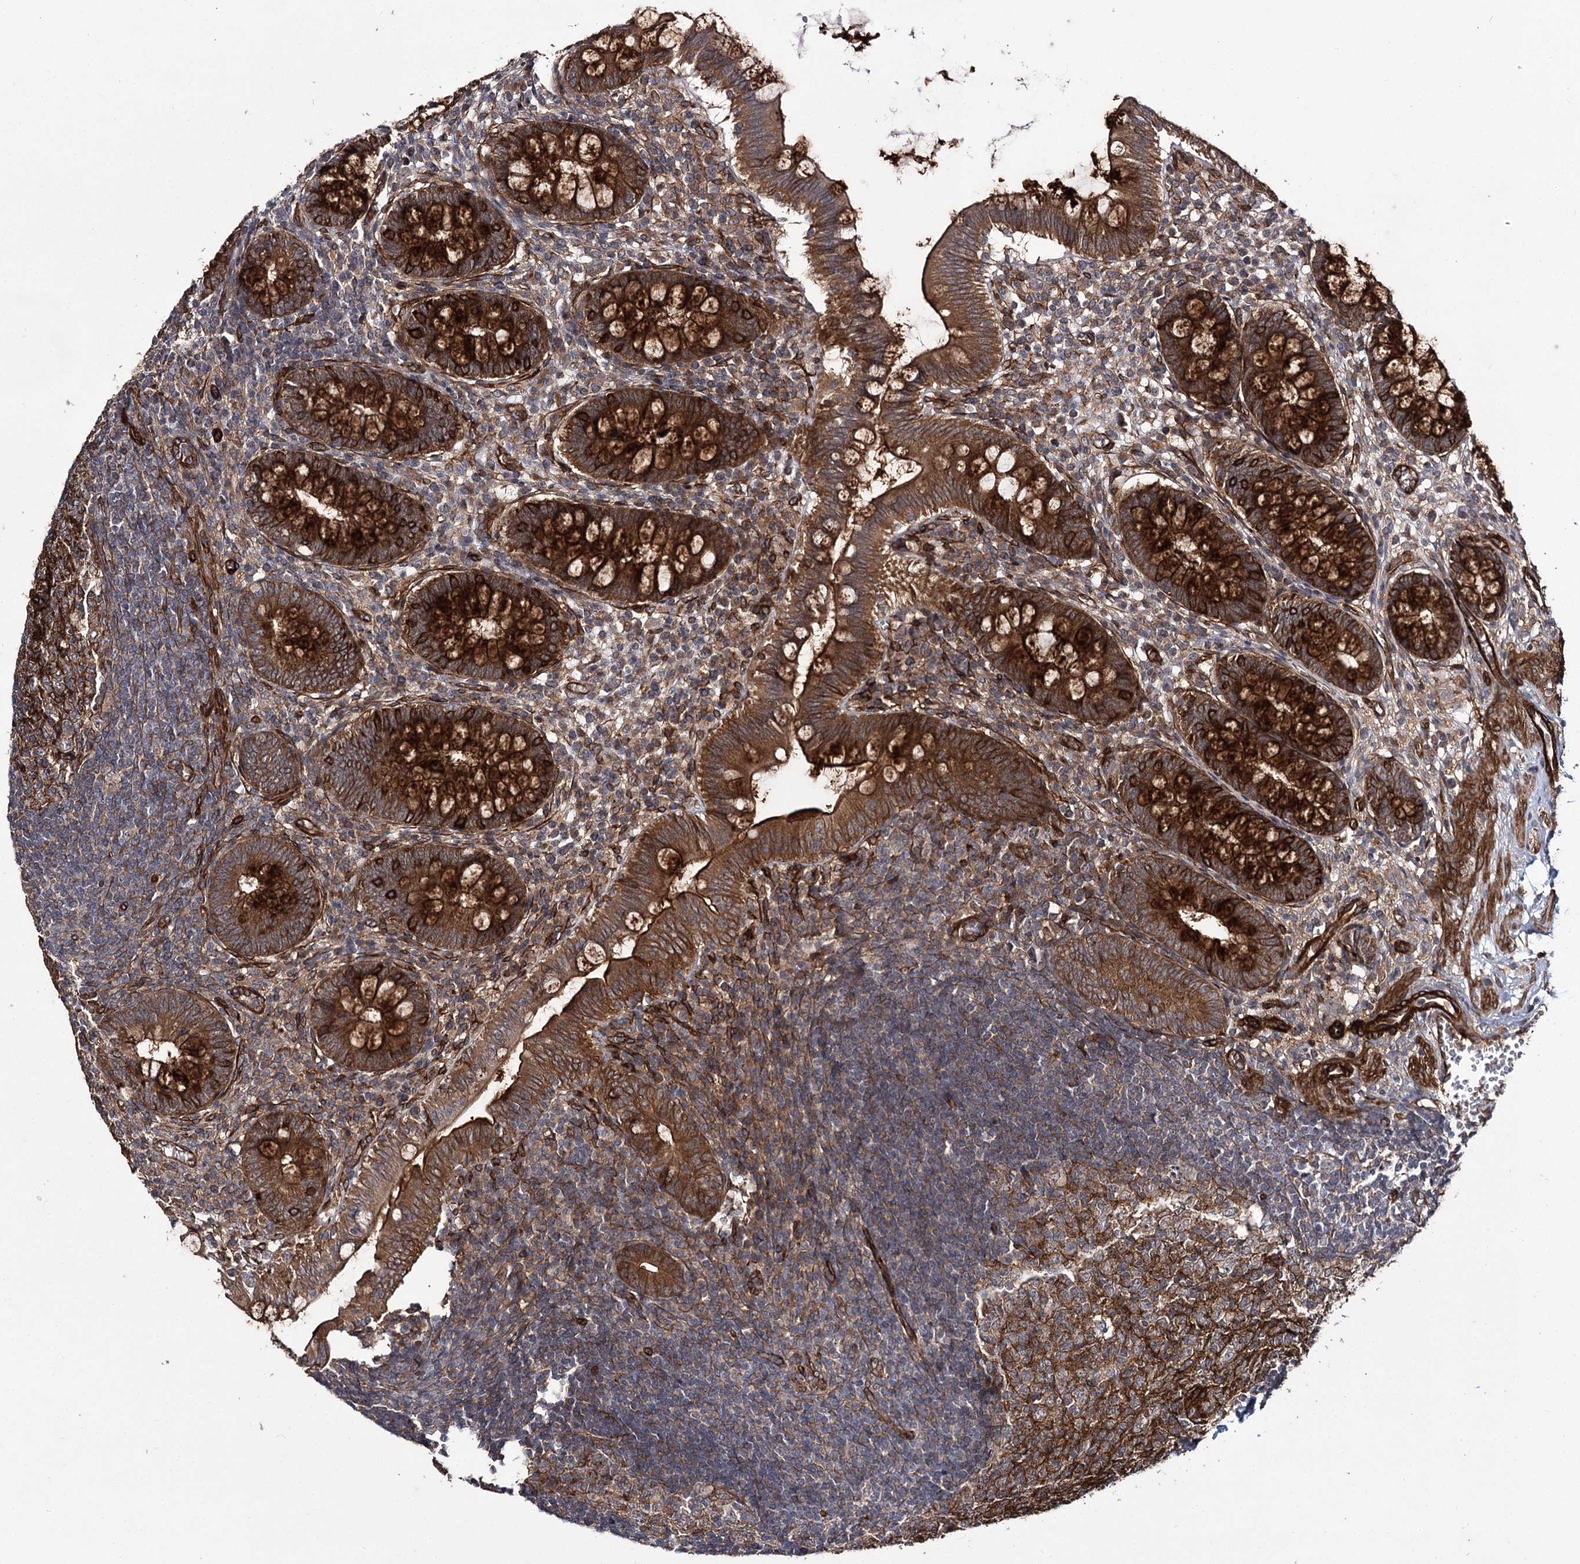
{"staining": {"intensity": "strong", "quantity": ">75%", "location": "cytoplasmic/membranous"}, "tissue": "appendix", "cell_type": "Glandular cells", "image_type": "normal", "snomed": [{"axis": "morphology", "description": "Normal tissue, NOS"}, {"axis": "topography", "description": "Appendix"}], "caption": "DAB immunohistochemical staining of benign human appendix exhibits strong cytoplasmic/membranous protein positivity in approximately >75% of glandular cells. (IHC, brightfield microscopy, high magnification).", "gene": "MYO1C", "patient": {"sex": "male", "age": 14}}